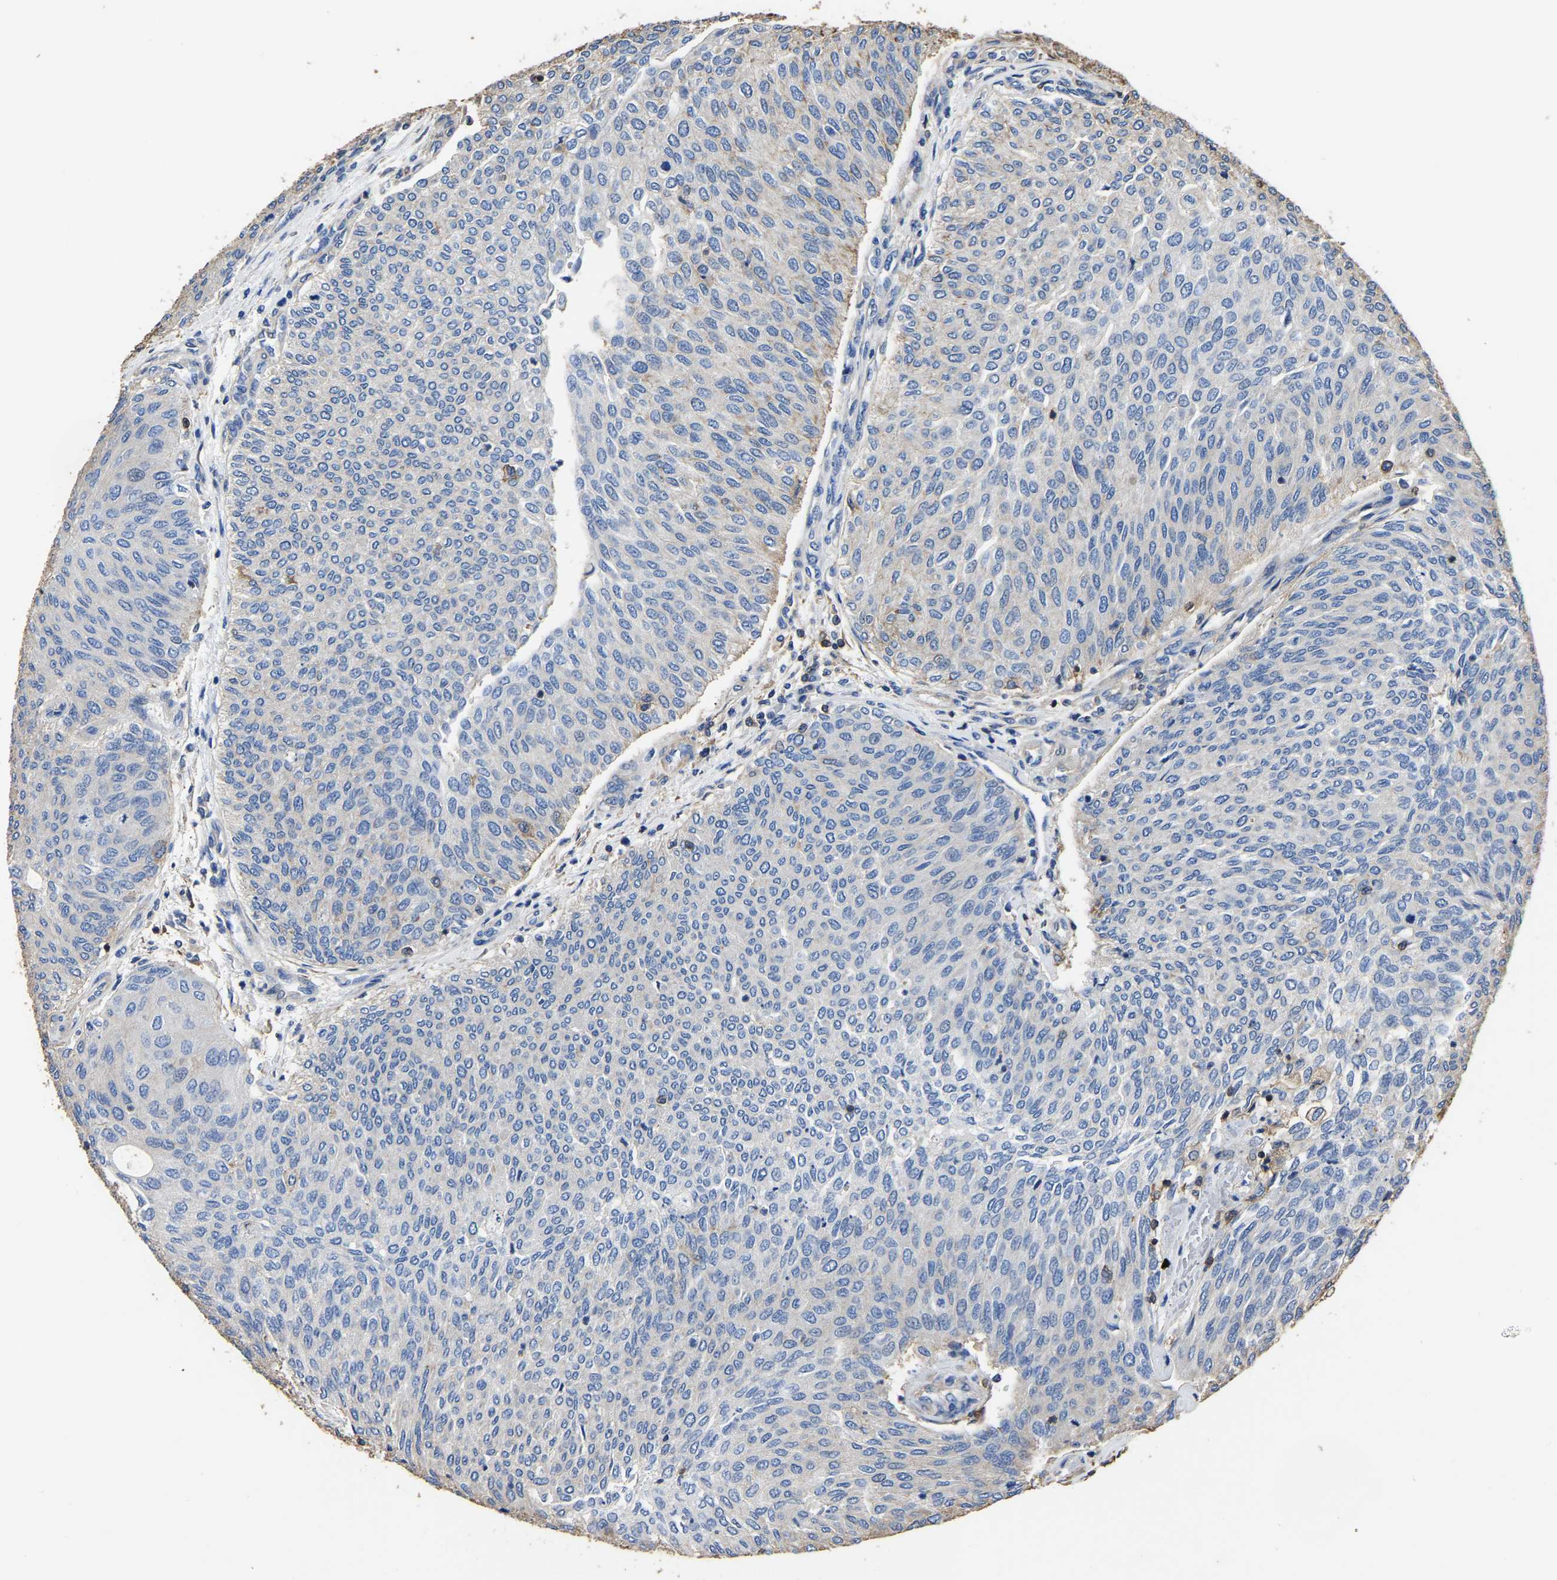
{"staining": {"intensity": "negative", "quantity": "none", "location": "none"}, "tissue": "urothelial cancer", "cell_type": "Tumor cells", "image_type": "cancer", "snomed": [{"axis": "morphology", "description": "Urothelial carcinoma, Low grade"}, {"axis": "topography", "description": "Urinary bladder"}], "caption": "The immunohistochemistry (IHC) histopathology image has no significant positivity in tumor cells of urothelial cancer tissue. (Stains: DAB (3,3'-diaminobenzidine) IHC with hematoxylin counter stain, Microscopy: brightfield microscopy at high magnification).", "gene": "ARMT1", "patient": {"sex": "female", "age": 79}}